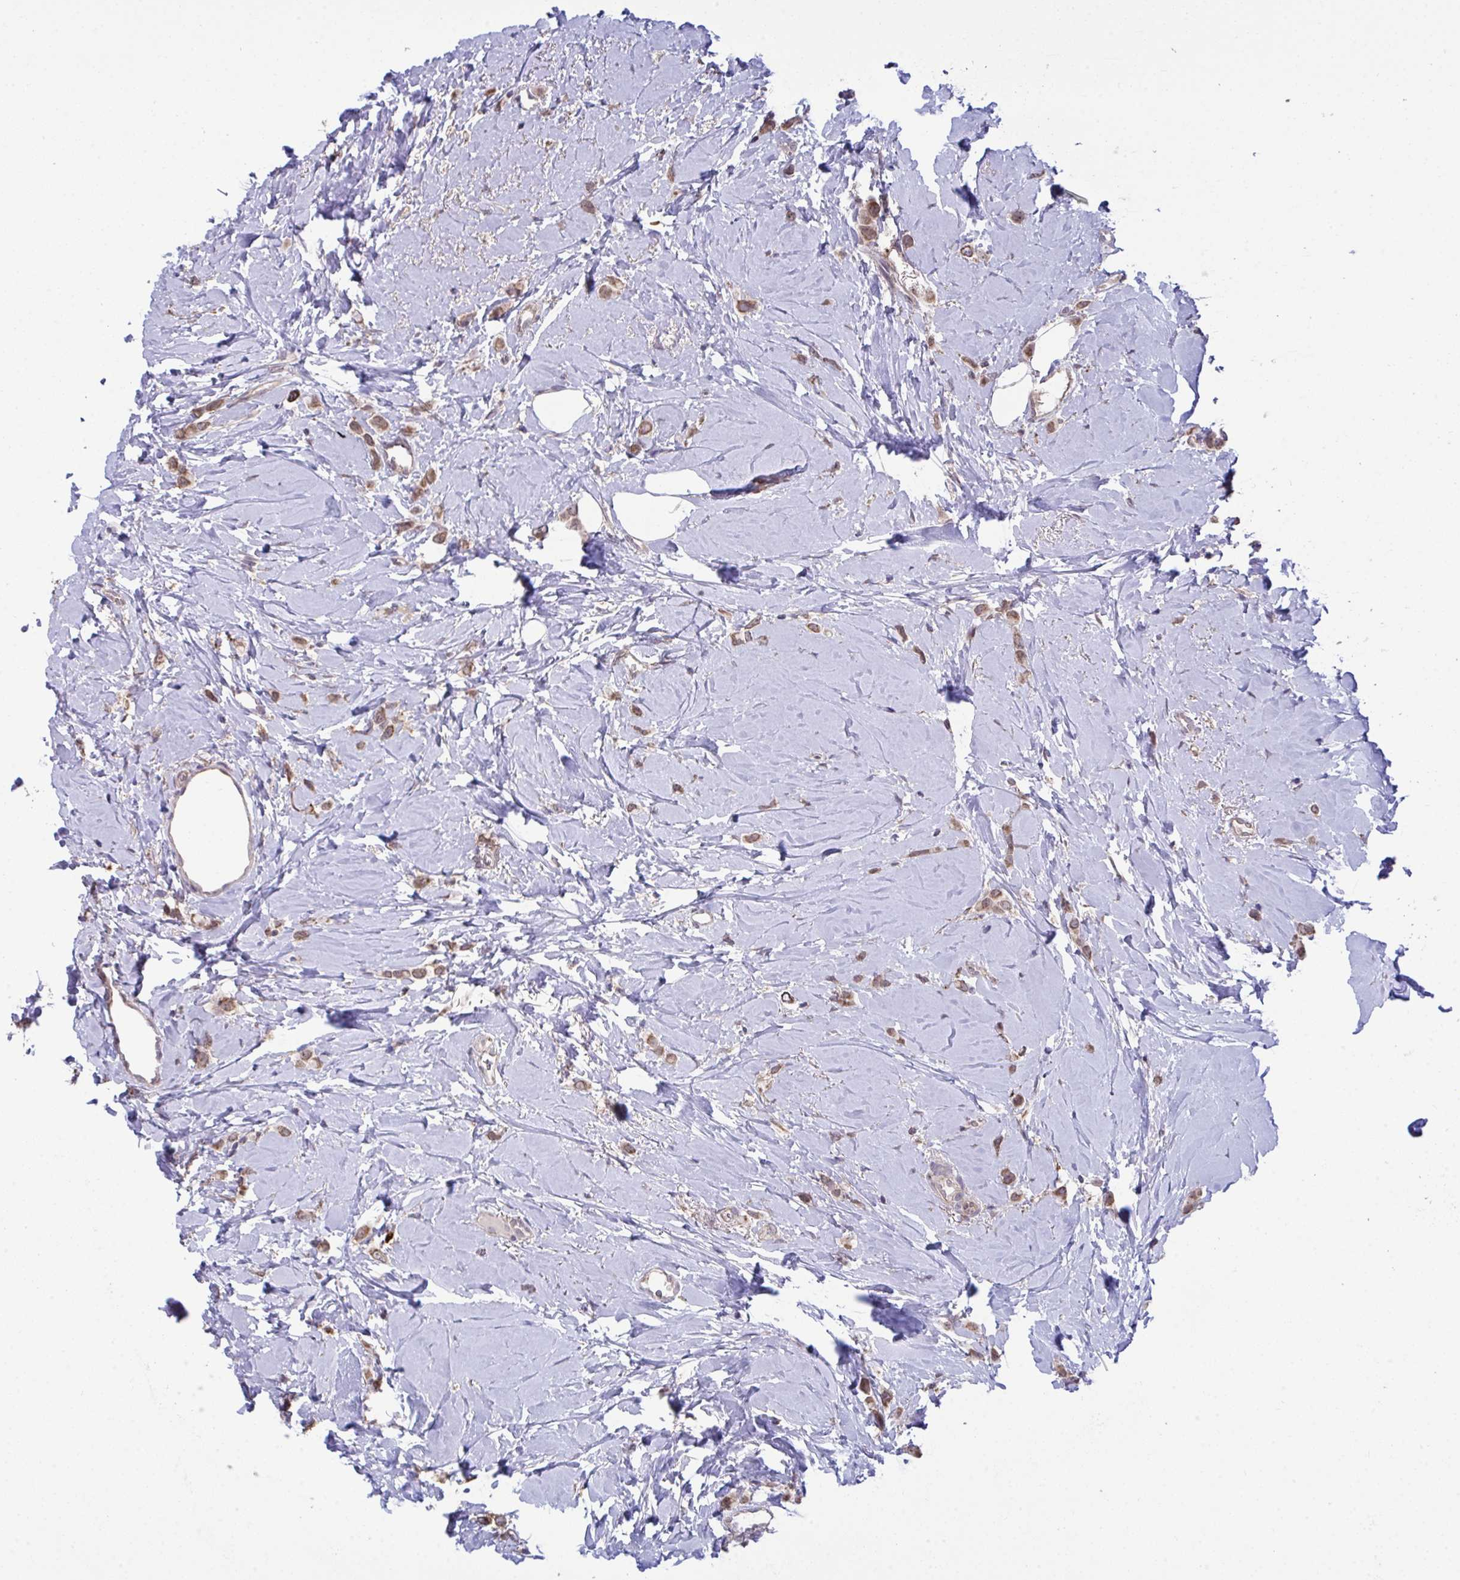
{"staining": {"intensity": "weak", "quantity": ">75%", "location": "cytoplasmic/membranous"}, "tissue": "breast cancer", "cell_type": "Tumor cells", "image_type": "cancer", "snomed": [{"axis": "morphology", "description": "Lobular carcinoma"}, {"axis": "topography", "description": "Breast"}], "caption": "The image displays immunohistochemical staining of breast lobular carcinoma. There is weak cytoplasmic/membranous staining is present in approximately >75% of tumor cells.", "gene": "PPM1H", "patient": {"sex": "female", "age": 66}}